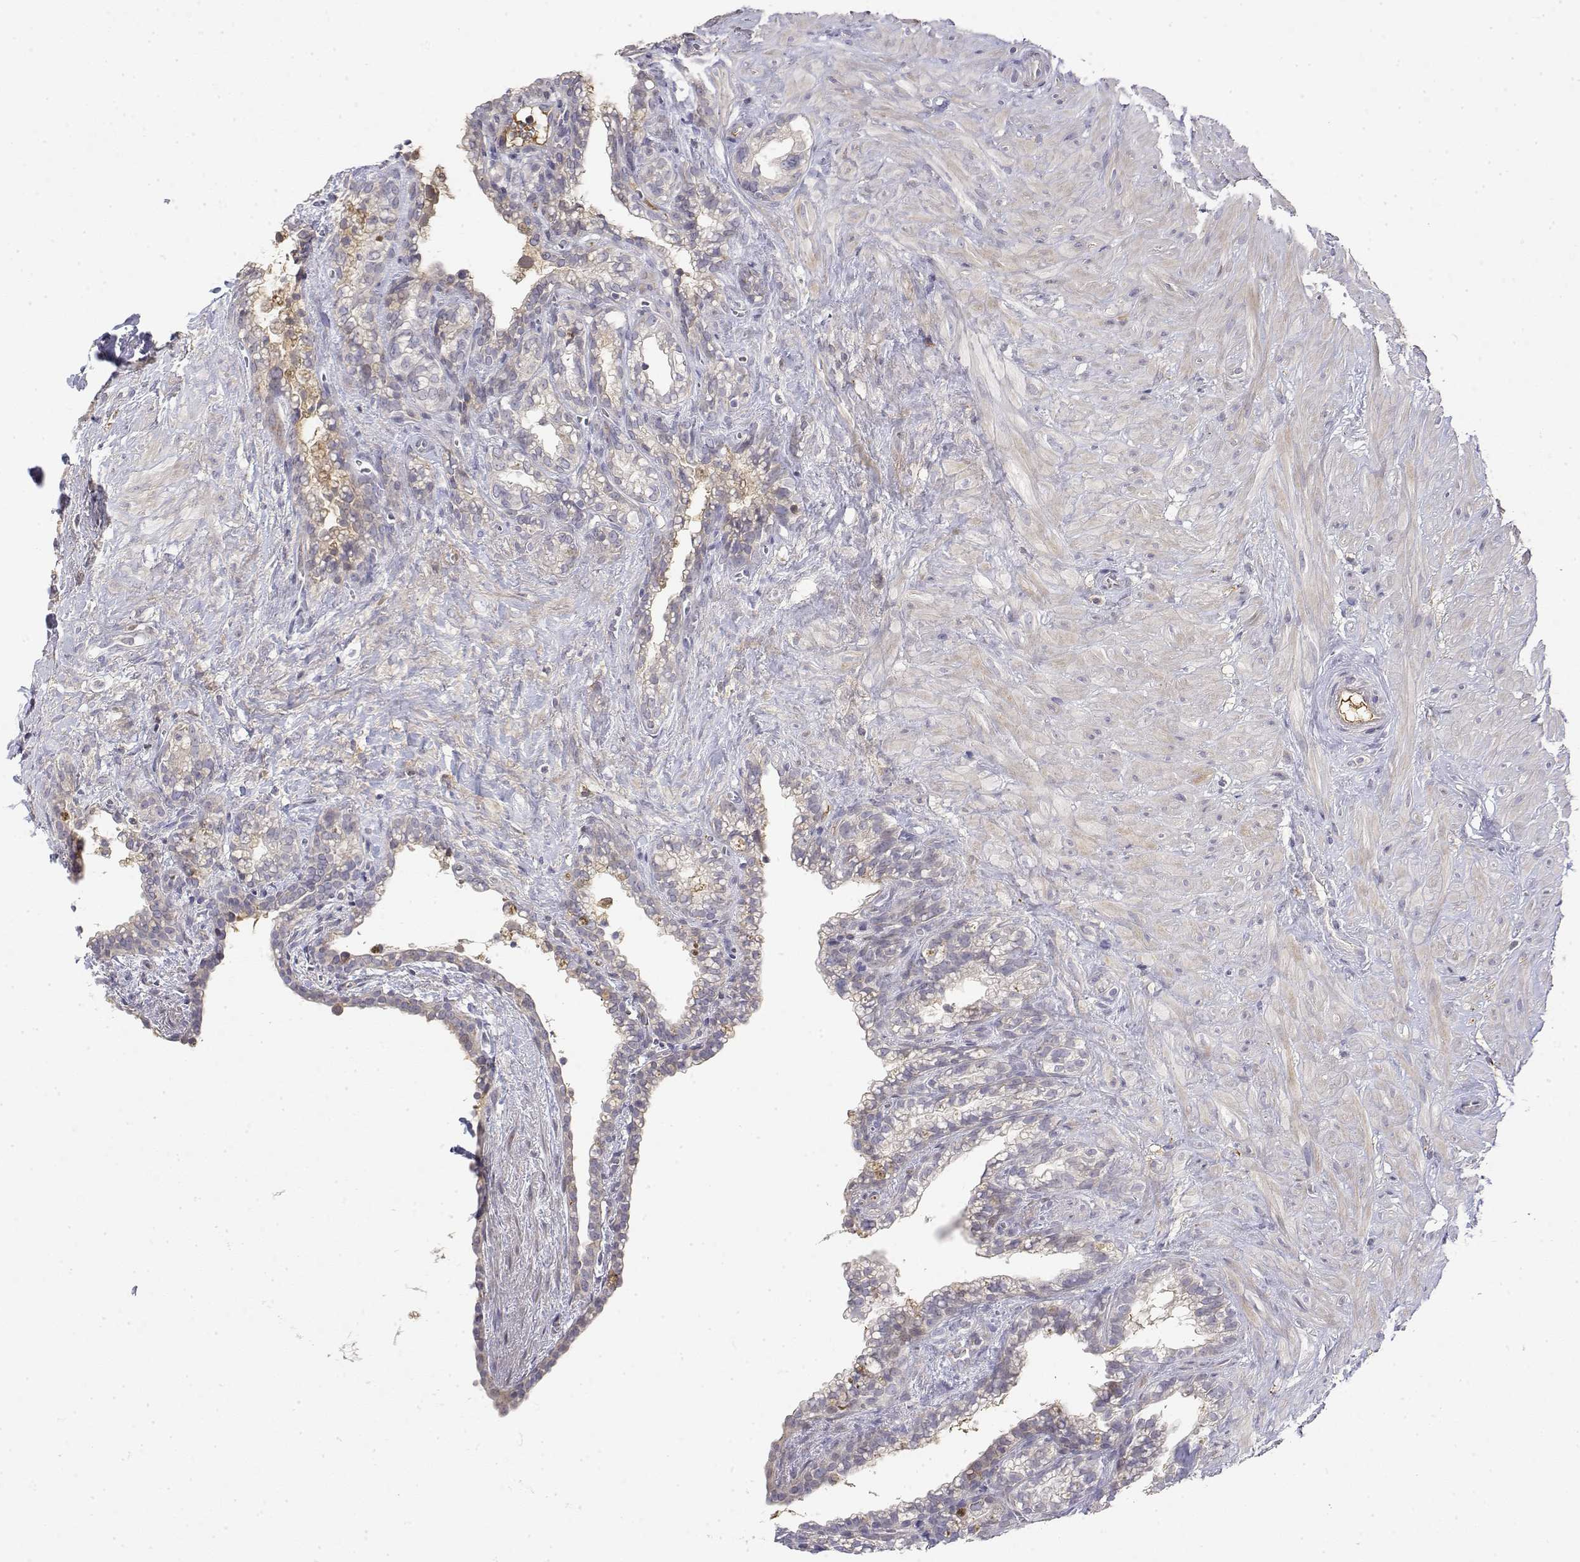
{"staining": {"intensity": "negative", "quantity": "none", "location": "none"}, "tissue": "seminal vesicle", "cell_type": "Glandular cells", "image_type": "normal", "snomed": [{"axis": "morphology", "description": "Normal tissue, NOS"}, {"axis": "morphology", "description": "Urothelial carcinoma, NOS"}, {"axis": "topography", "description": "Urinary bladder"}, {"axis": "topography", "description": "Seminal veicle"}], "caption": "Glandular cells show no significant expression in normal seminal vesicle.", "gene": "IGFBP4", "patient": {"sex": "male", "age": 76}}